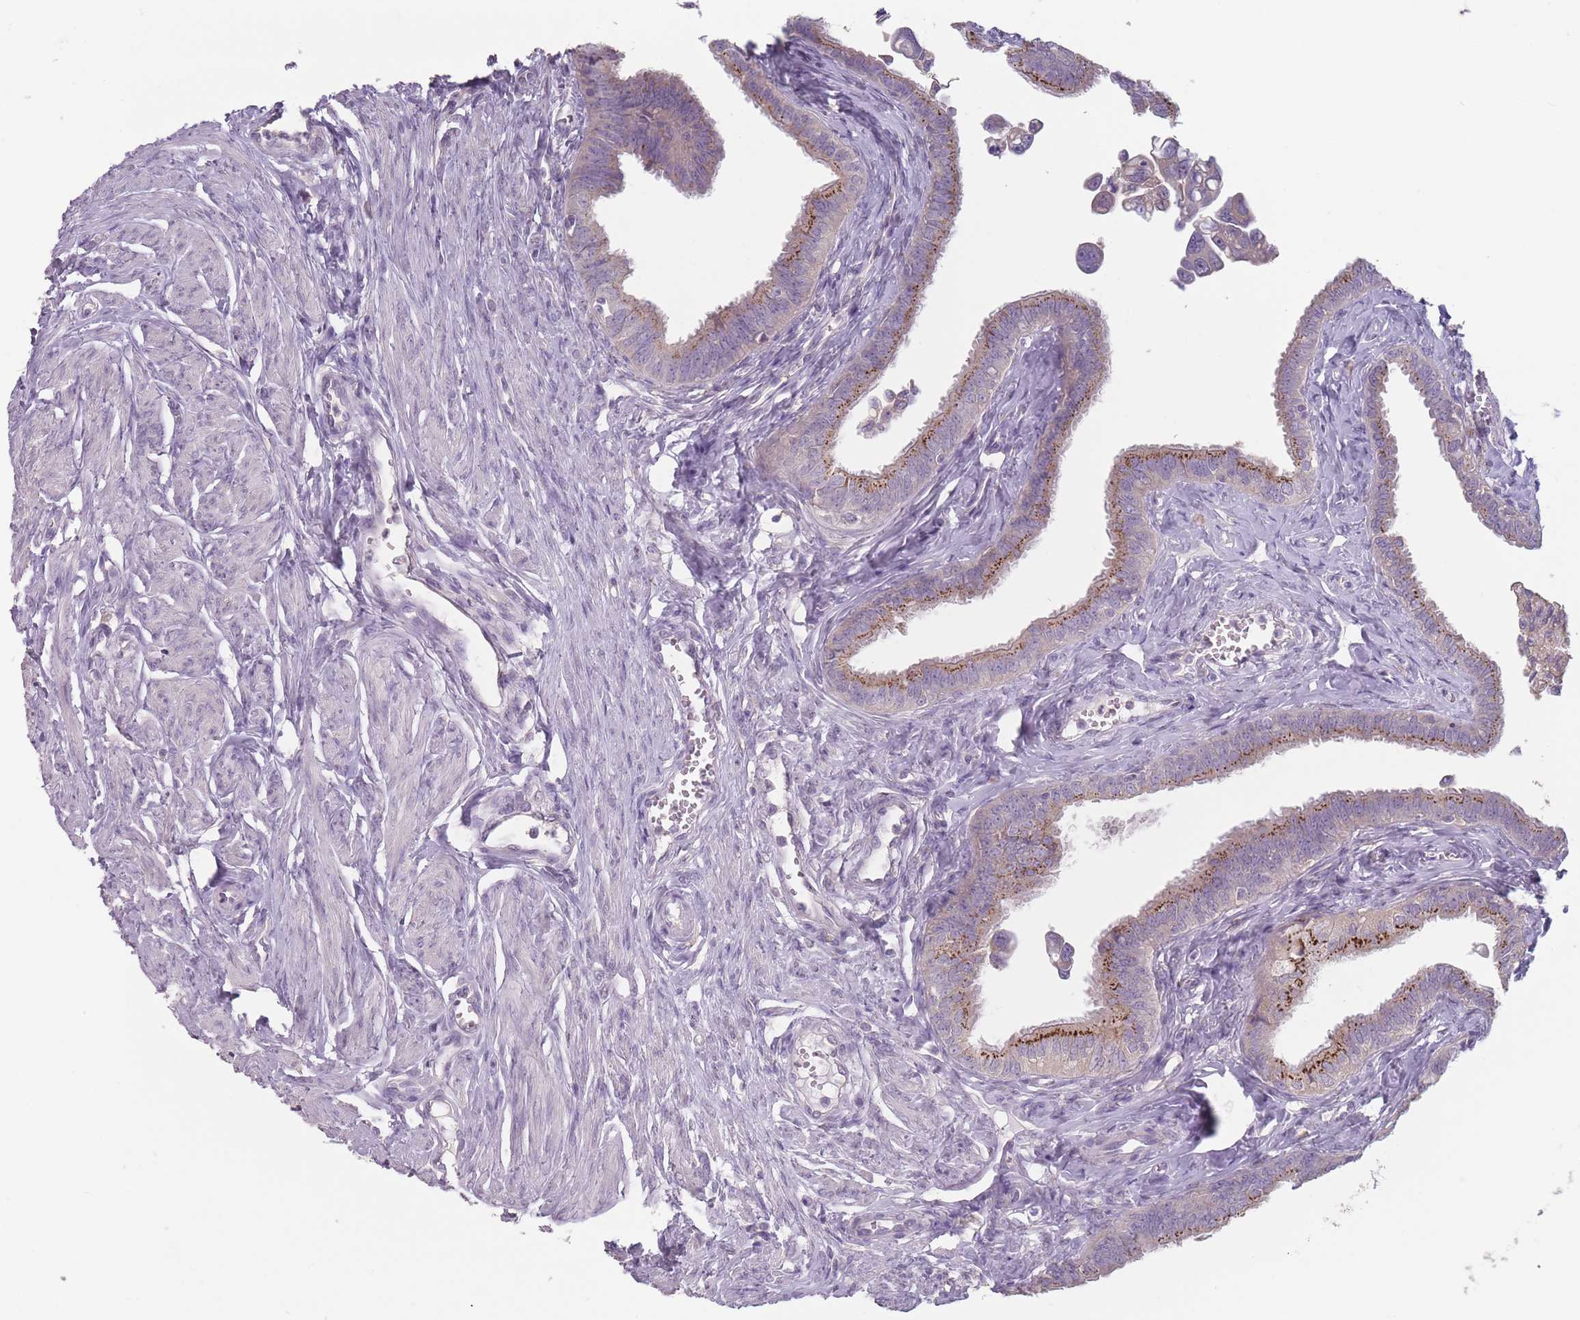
{"staining": {"intensity": "moderate", "quantity": "25%-75%", "location": "cytoplasmic/membranous"}, "tissue": "fallopian tube", "cell_type": "Glandular cells", "image_type": "normal", "snomed": [{"axis": "morphology", "description": "Normal tissue, NOS"}, {"axis": "morphology", "description": "Carcinoma, NOS"}, {"axis": "topography", "description": "Fallopian tube"}, {"axis": "topography", "description": "Ovary"}], "caption": "Immunohistochemical staining of benign human fallopian tube shows 25%-75% levels of moderate cytoplasmic/membranous protein expression in about 25%-75% of glandular cells.", "gene": "AKAIN1", "patient": {"sex": "female", "age": 59}}